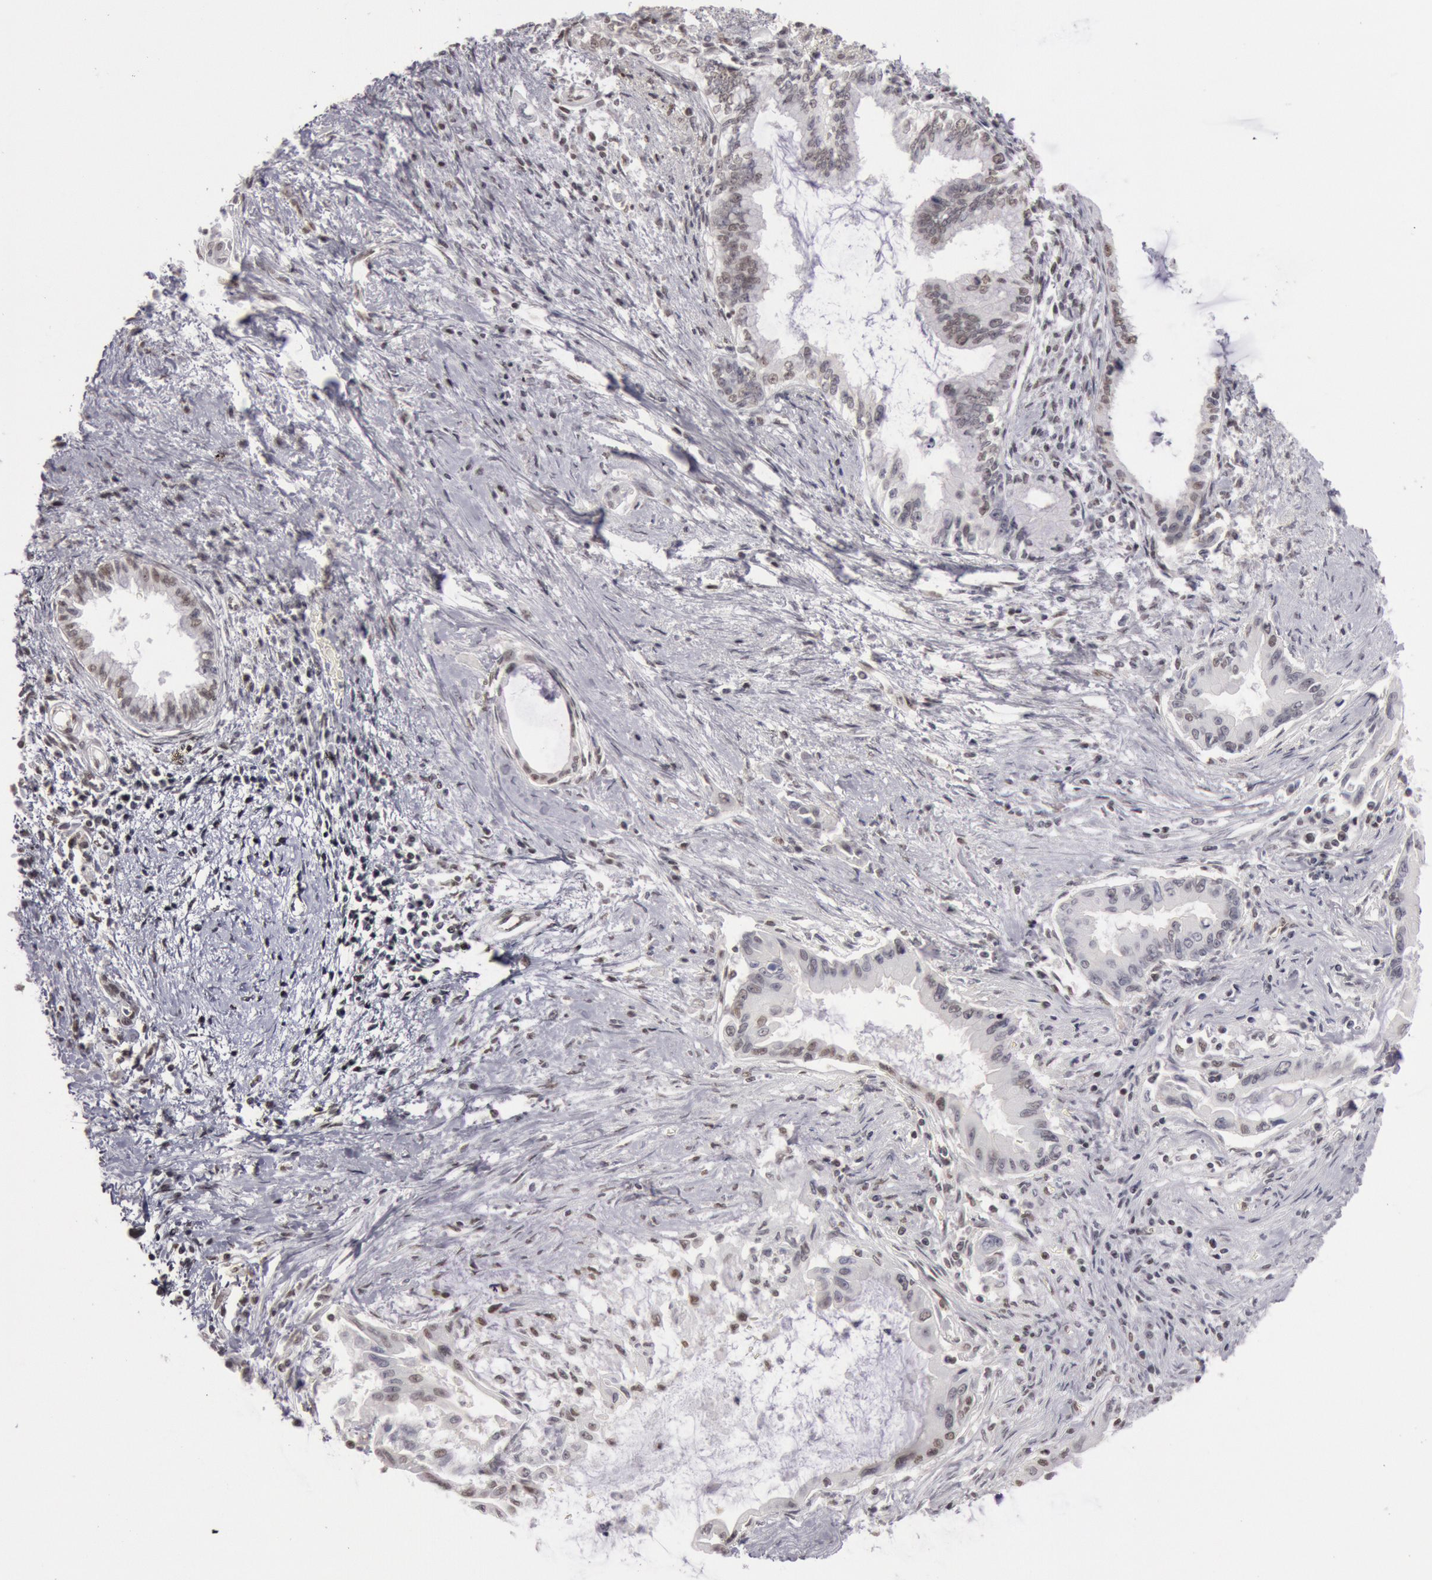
{"staining": {"intensity": "moderate", "quantity": "25%-75%", "location": "nuclear"}, "tissue": "pancreatic cancer", "cell_type": "Tumor cells", "image_type": "cancer", "snomed": [{"axis": "morphology", "description": "Adenocarcinoma, NOS"}, {"axis": "topography", "description": "Pancreas"}], "caption": "Protein expression analysis of human adenocarcinoma (pancreatic) reveals moderate nuclear positivity in approximately 25%-75% of tumor cells.", "gene": "ESS2", "patient": {"sex": "female", "age": 64}}